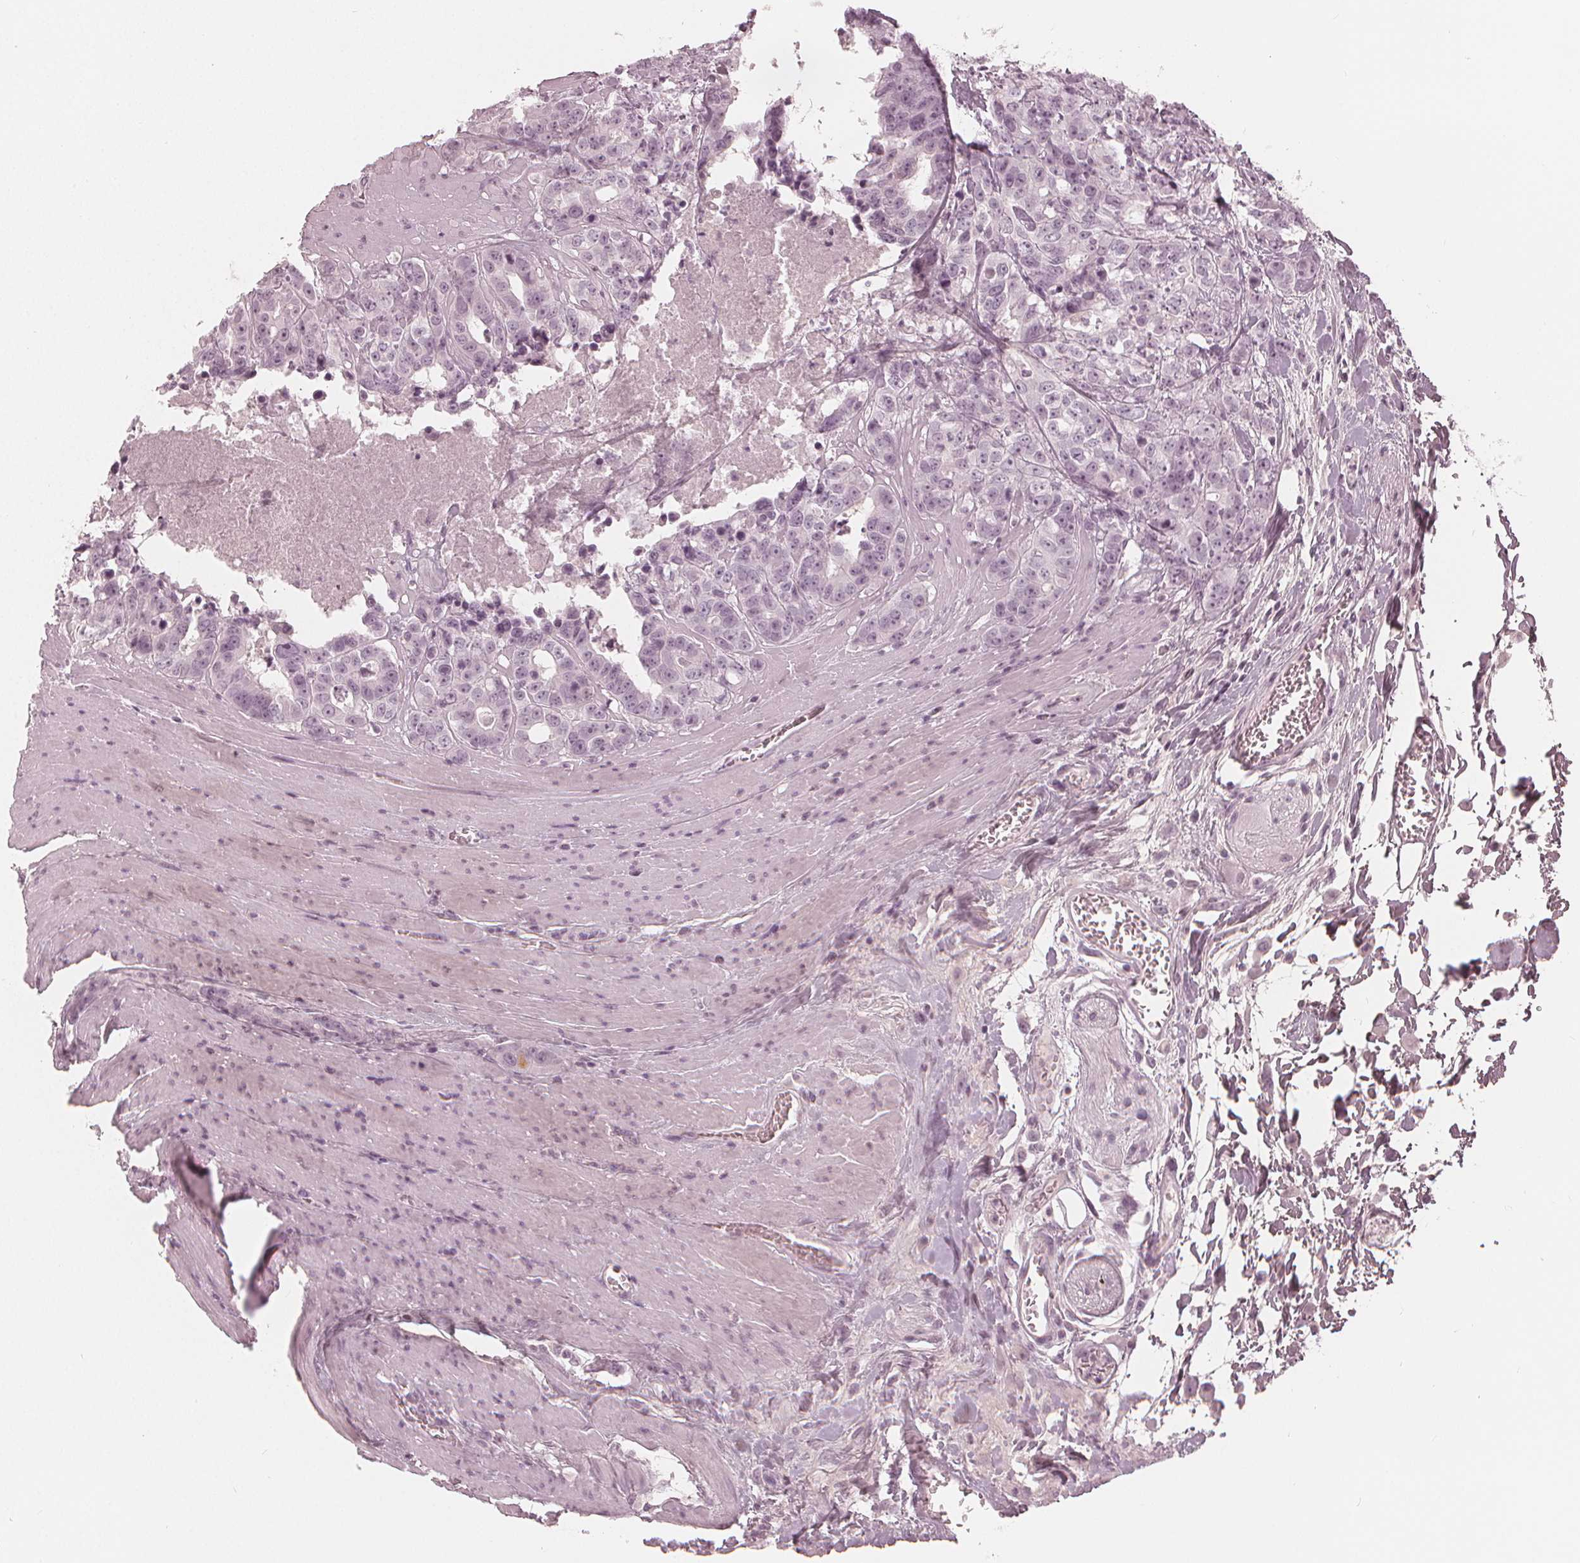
{"staining": {"intensity": "negative", "quantity": "none", "location": "none"}, "tissue": "colorectal cancer", "cell_type": "Tumor cells", "image_type": "cancer", "snomed": [{"axis": "morphology", "description": "Adenocarcinoma, NOS"}, {"axis": "topography", "description": "Rectum"}], "caption": "Immunohistochemistry photomicrograph of neoplastic tissue: colorectal cancer stained with DAB reveals no significant protein staining in tumor cells.", "gene": "PAEP", "patient": {"sex": "female", "age": 62}}